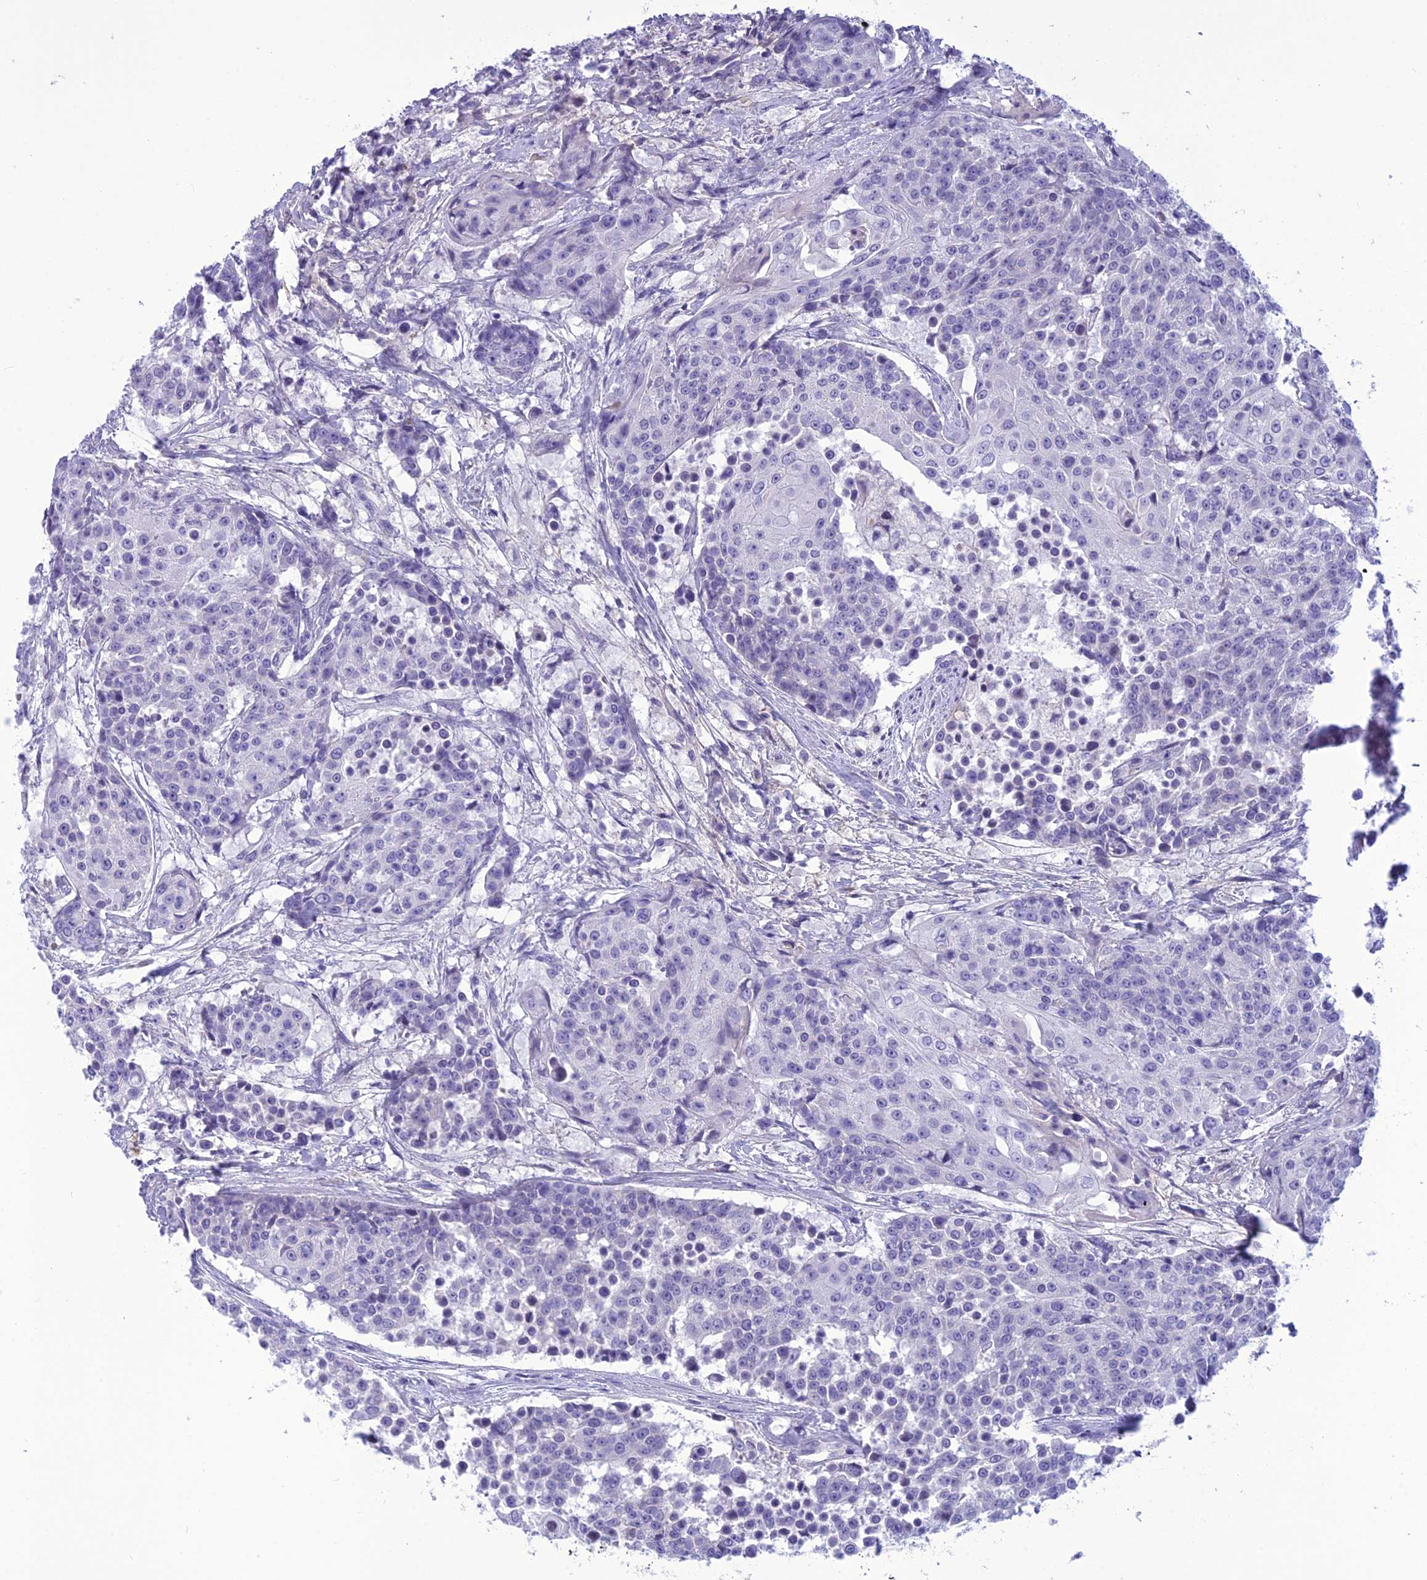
{"staining": {"intensity": "negative", "quantity": "none", "location": "none"}, "tissue": "urothelial cancer", "cell_type": "Tumor cells", "image_type": "cancer", "snomed": [{"axis": "morphology", "description": "Urothelial carcinoma, High grade"}, {"axis": "topography", "description": "Urinary bladder"}], "caption": "An IHC photomicrograph of high-grade urothelial carcinoma is shown. There is no staining in tumor cells of high-grade urothelial carcinoma. (DAB immunohistochemistry visualized using brightfield microscopy, high magnification).", "gene": "BBS2", "patient": {"sex": "female", "age": 63}}